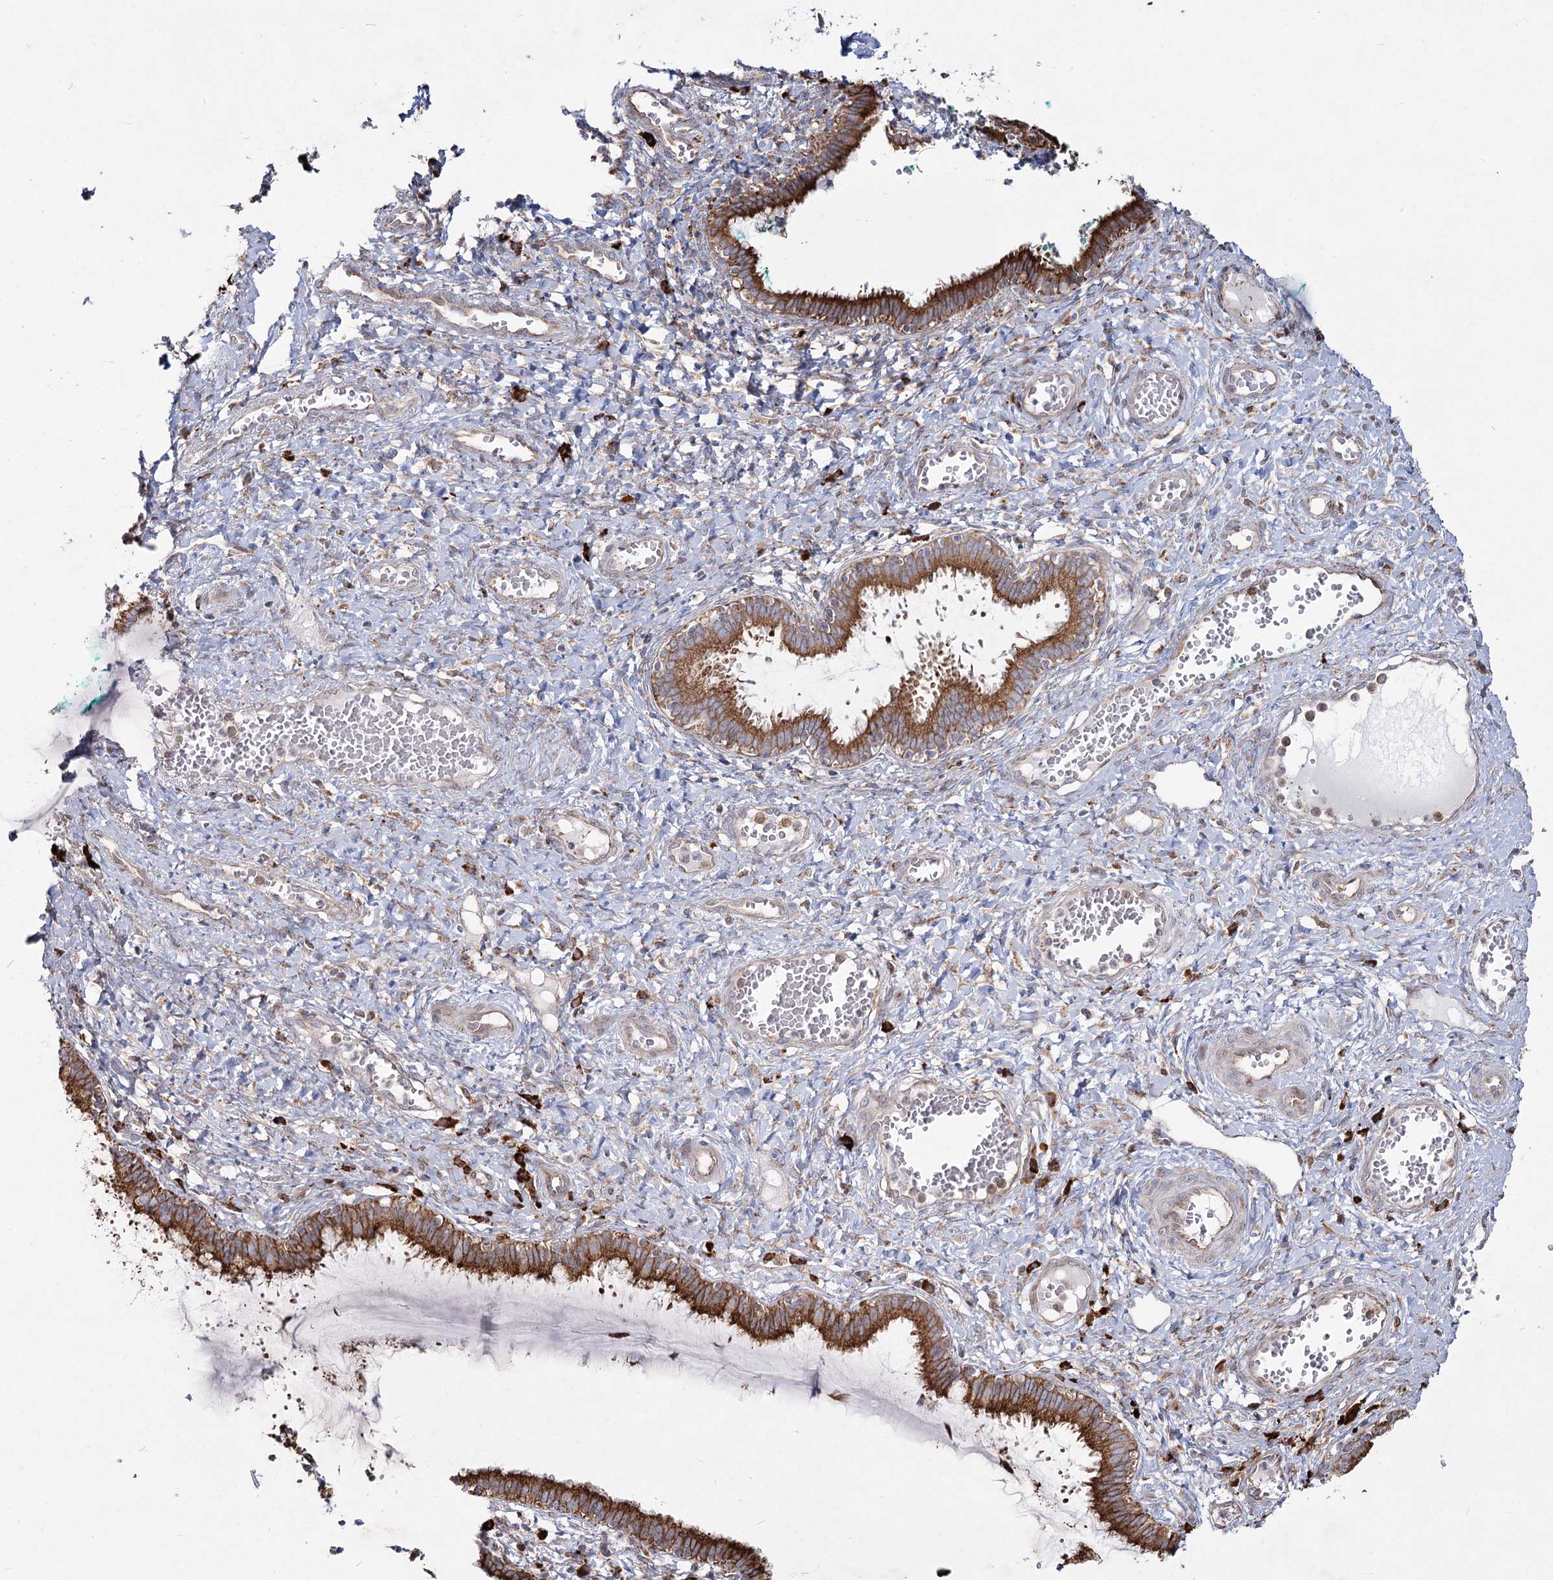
{"staining": {"intensity": "moderate", "quantity": ">75%", "location": "cytoplasmic/membranous"}, "tissue": "cervix", "cell_type": "Glandular cells", "image_type": "normal", "snomed": [{"axis": "morphology", "description": "Normal tissue, NOS"}, {"axis": "morphology", "description": "Adenocarcinoma, NOS"}, {"axis": "topography", "description": "Cervix"}], "caption": "Unremarkable cervix displays moderate cytoplasmic/membranous positivity in approximately >75% of glandular cells, visualized by immunohistochemistry. (DAB (3,3'-diaminobenzidine) = brown stain, brightfield microscopy at high magnification).", "gene": "NHLRC2", "patient": {"sex": "female", "age": 29}}